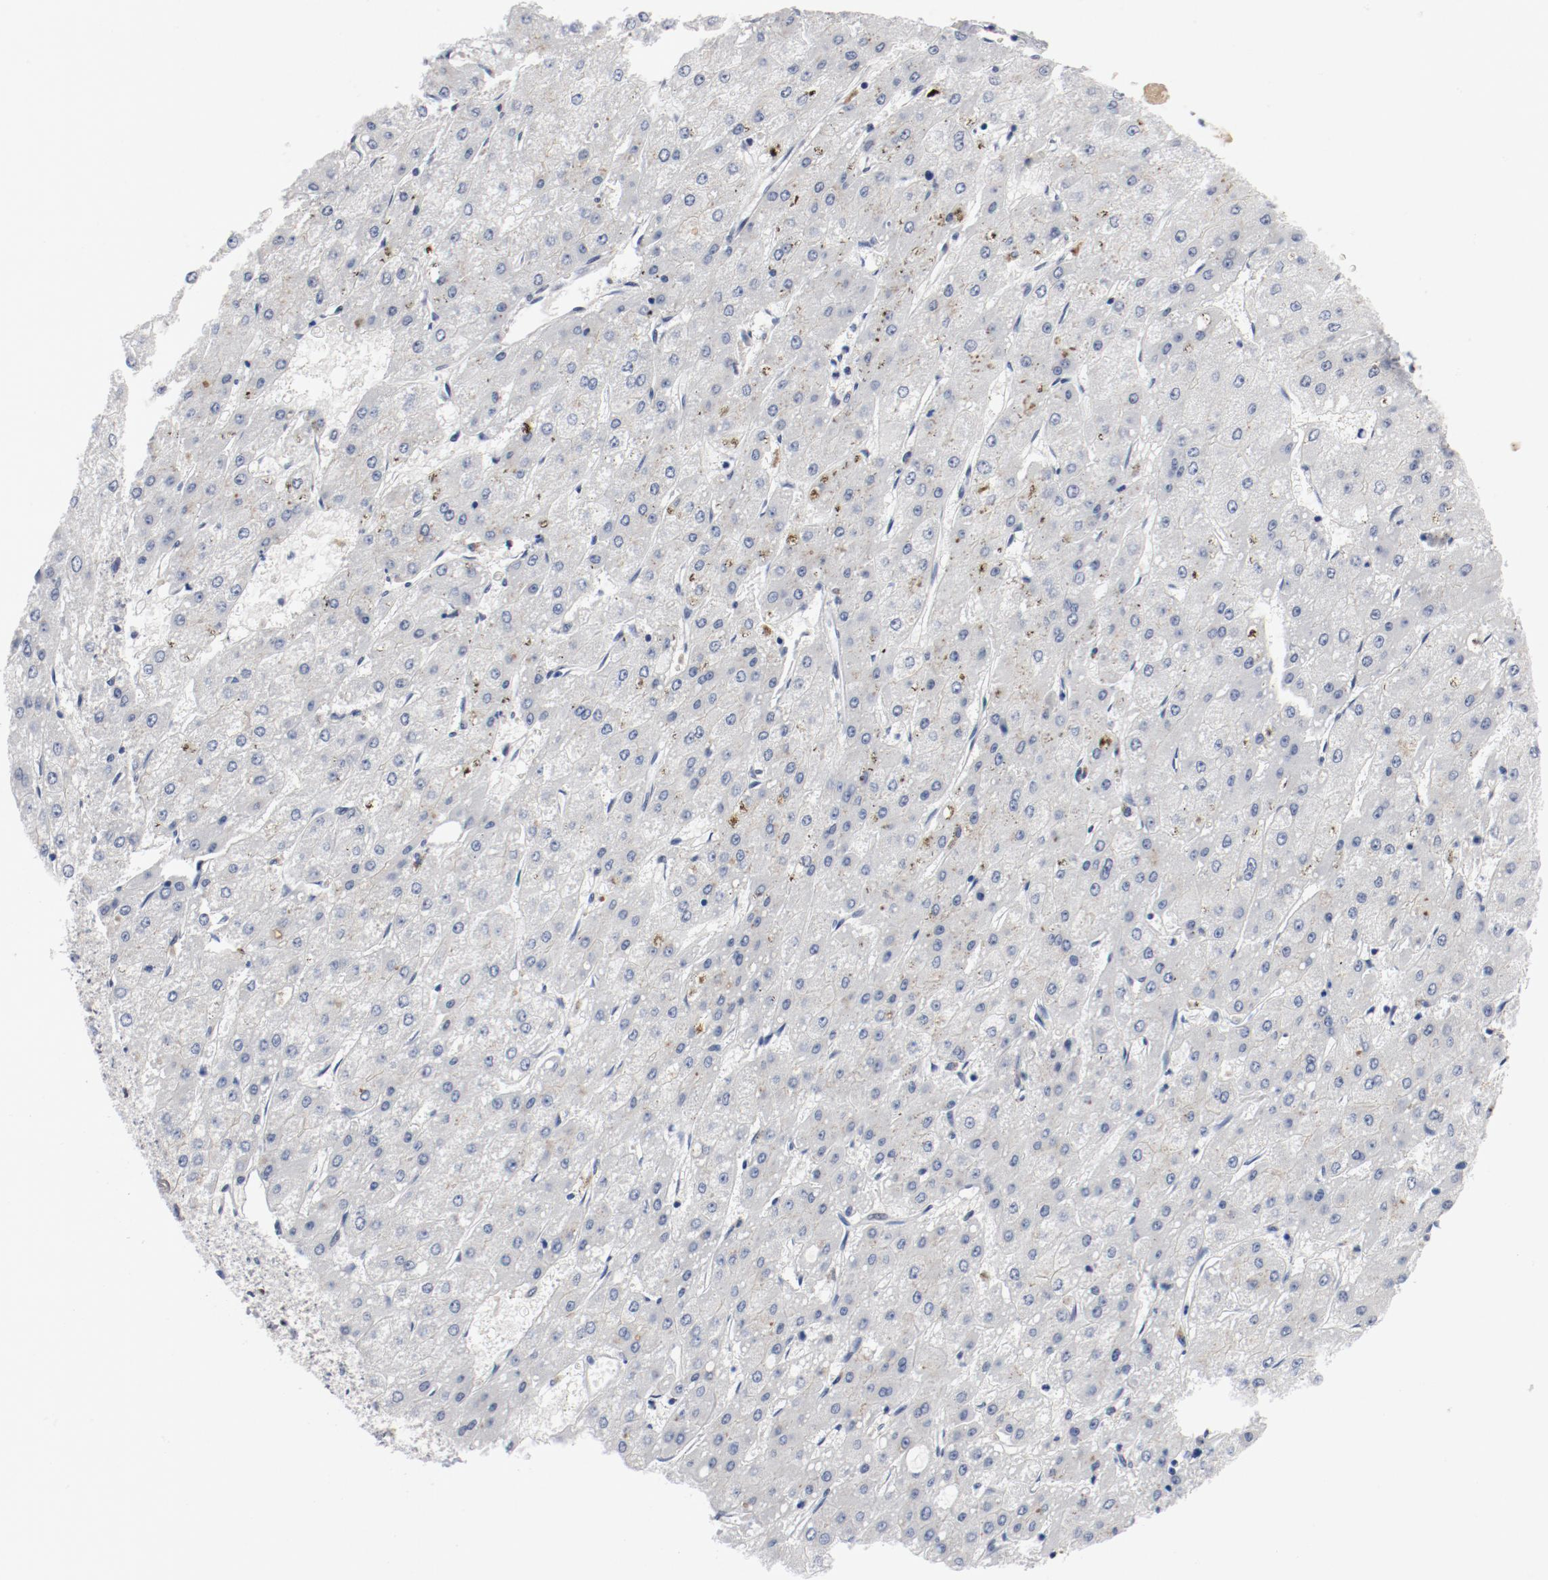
{"staining": {"intensity": "negative", "quantity": "none", "location": "none"}, "tissue": "liver cancer", "cell_type": "Tumor cells", "image_type": "cancer", "snomed": [{"axis": "morphology", "description": "Carcinoma, Hepatocellular, NOS"}, {"axis": "topography", "description": "Liver"}], "caption": "Immunohistochemical staining of liver cancer reveals no significant staining in tumor cells.", "gene": "ARNT", "patient": {"sex": "female", "age": 52}}